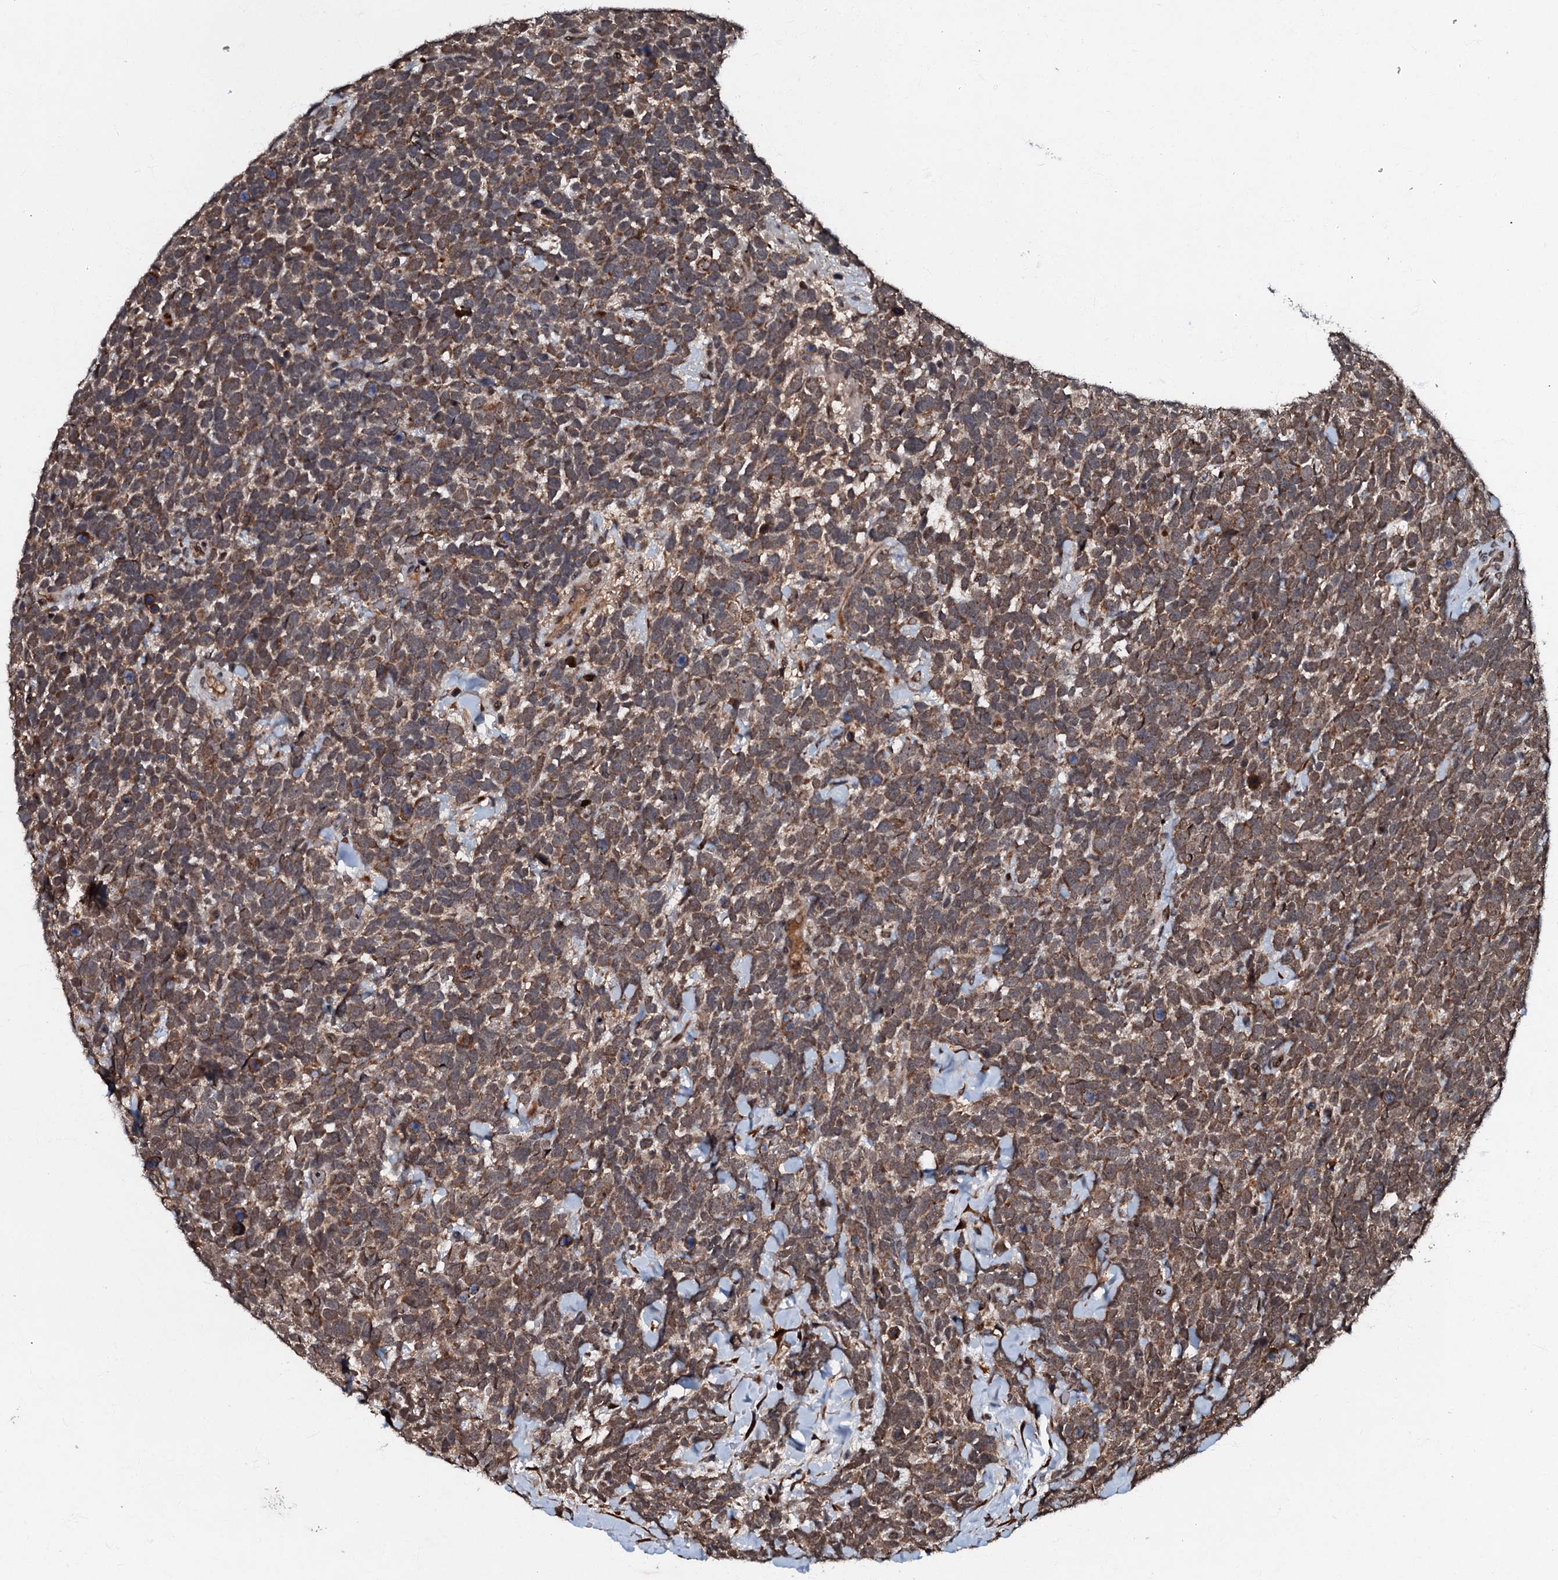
{"staining": {"intensity": "moderate", "quantity": ">75%", "location": "cytoplasmic/membranous"}, "tissue": "urothelial cancer", "cell_type": "Tumor cells", "image_type": "cancer", "snomed": [{"axis": "morphology", "description": "Urothelial carcinoma, High grade"}, {"axis": "topography", "description": "Urinary bladder"}], "caption": "Urothelial carcinoma (high-grade) stained with a brown dye displays moderate cytoplasmic/membranous positive positivity in about >75% of tumor cells.", "gene": "C18orf32", "patient": {"sex": "female", "age": 82}}